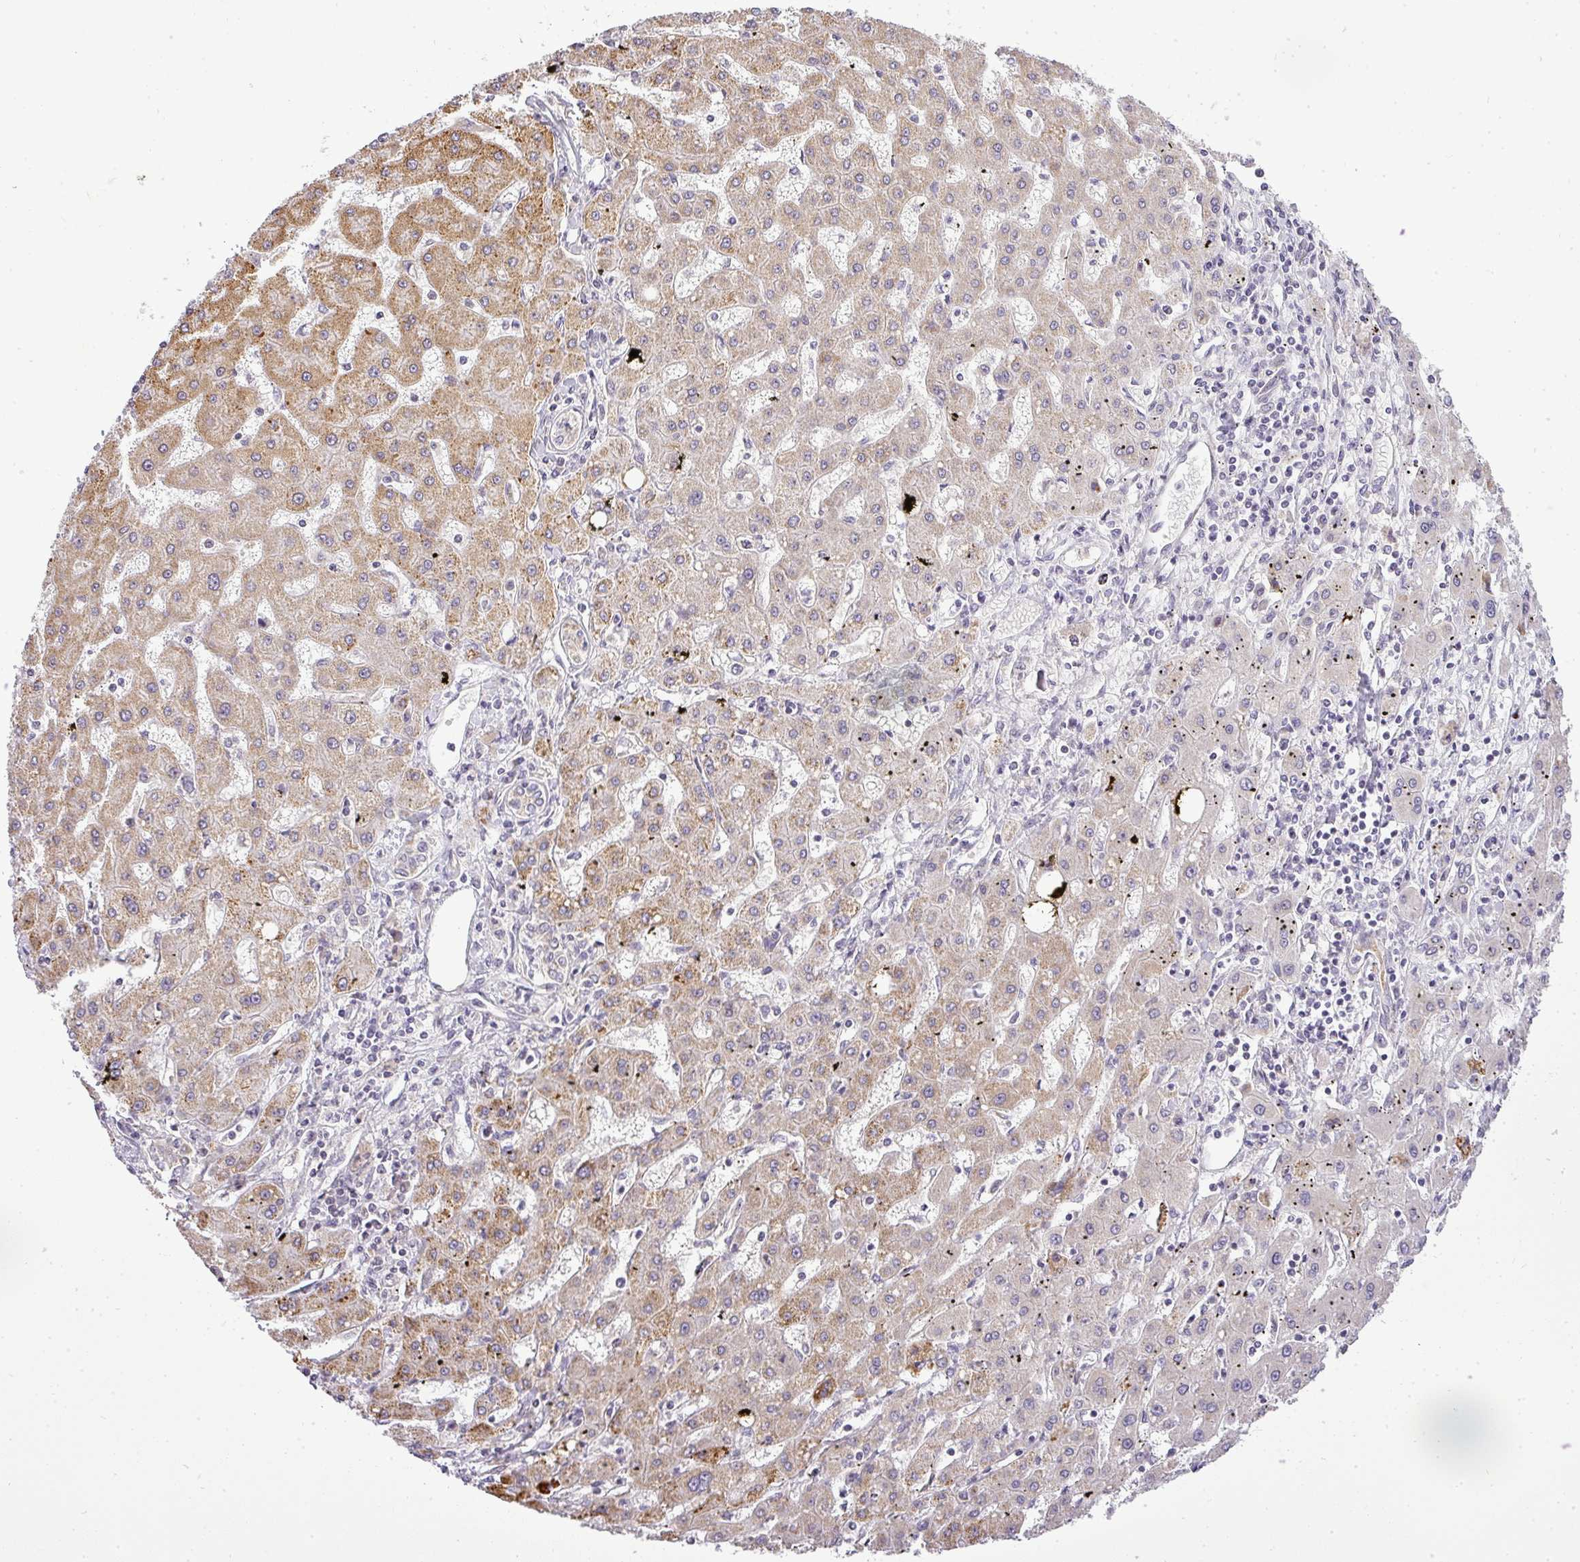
{"staining": {"intensity": "moderate", "quantity": "25%-75%", "location": "cytoplasmic/membranous"}, "tissue": "liver cancer", "cell_type": "Tumor cells", "image_type": "cancer", "snomed": [{"axis": "morphology", "description": "Carcinoma, Hepatocellular, NOS"}, {"axis": "topography", "description": "Liver"}], "caption": "An immunohistochemistry micrograph of tumor tissue is shown. Protein staining in brown shows moderate cytoplasmic/membranous positivity in liver cancer within tumor cells.", "gene": "ZDHHC1", "patient": {"sex": "male", "age": 72}}